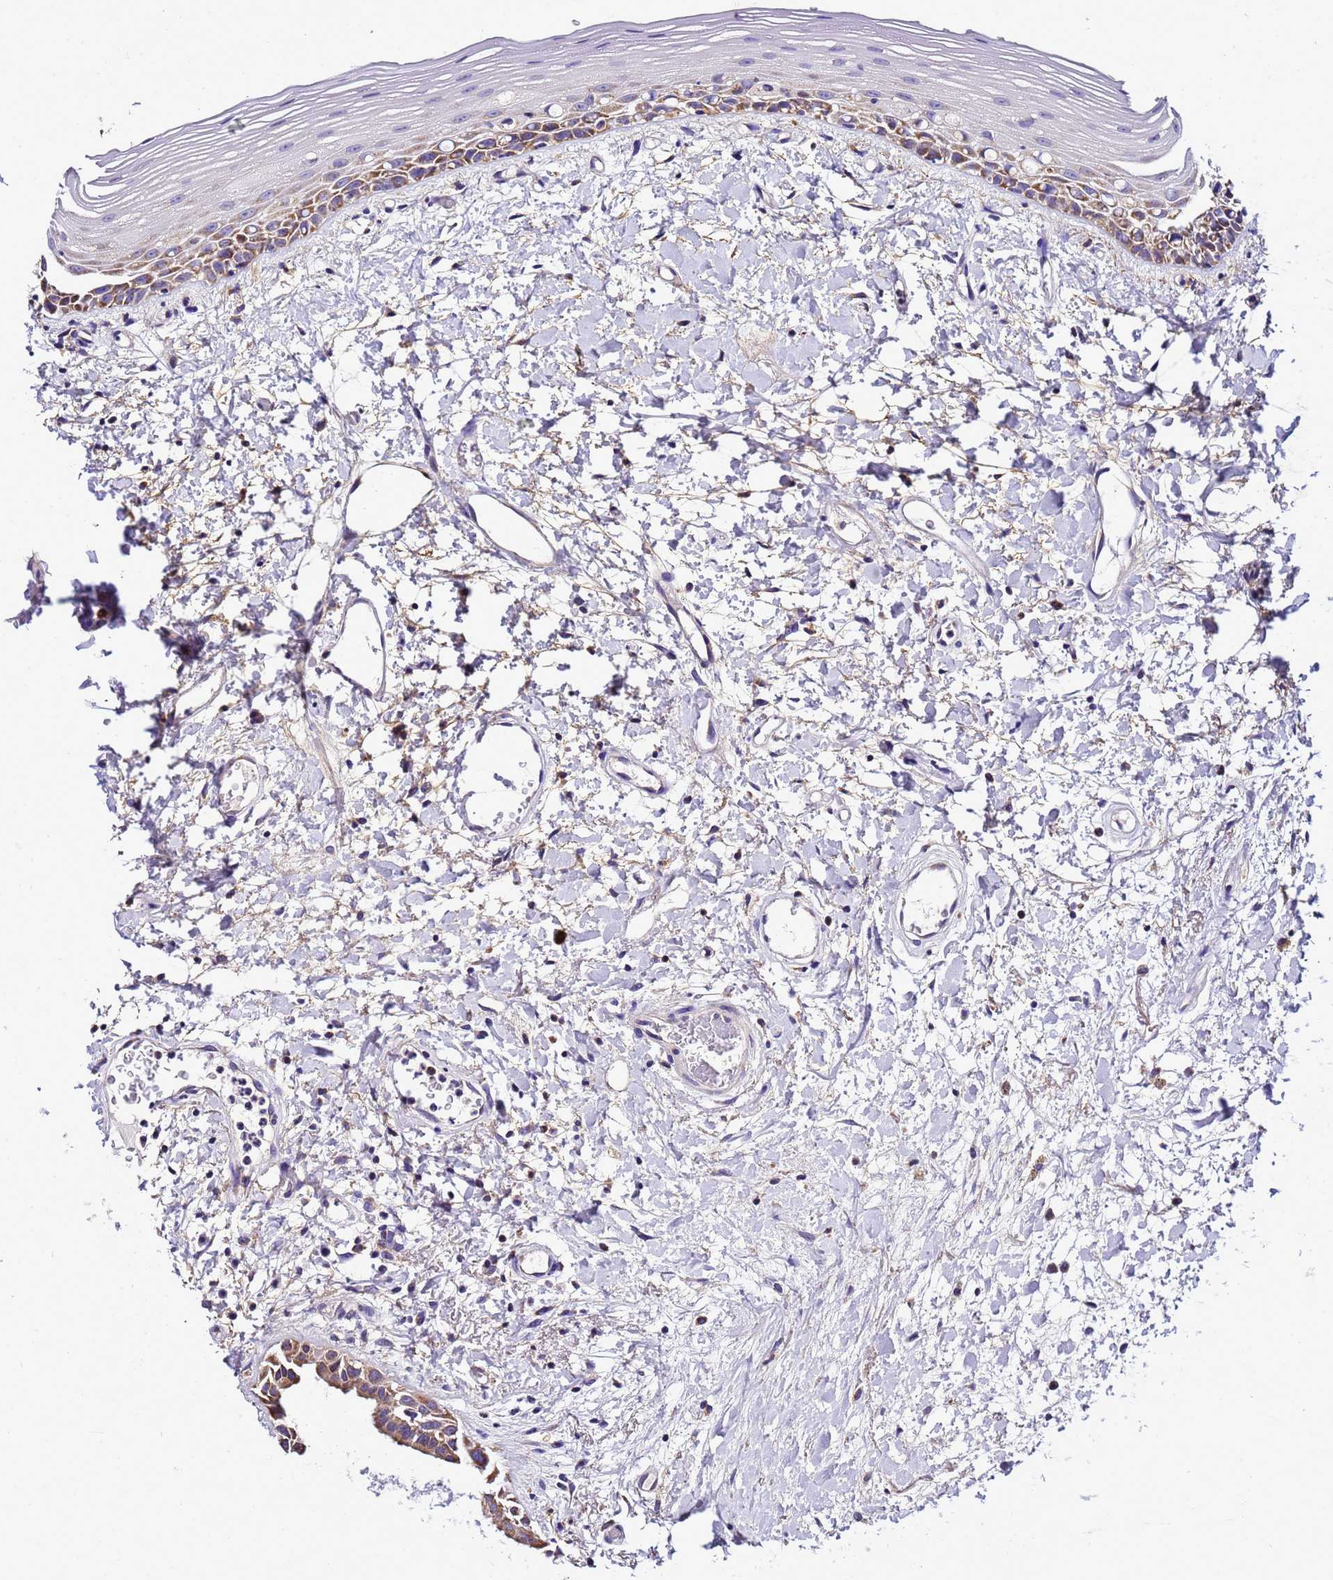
{"staining": {"intensity": "moderate", "quantity": "<25%", "location": "cytoplasmic/membranous"}, "tissue": "oral mucosa", "cell_type": "Squamous epithelial cells", "image_type": "normal", "snomed": [{"axis": "morphology", "description": "Normal tissue, NOS"}, {"axis": "topography", "description": "Oral tissue"}], "caption": "IHC image of unremarkable oral mucosa: human oral mucosa stained using immunohistochemistry shows low levels of moderate protein expression localized specifically in the cytoplasmic/membranous of squamous epithelial cells, appearing as a cytoplasmic/membranous brown color.", "gene": "HIGD2A", "patient": {"sex": "female", "age": 76}}